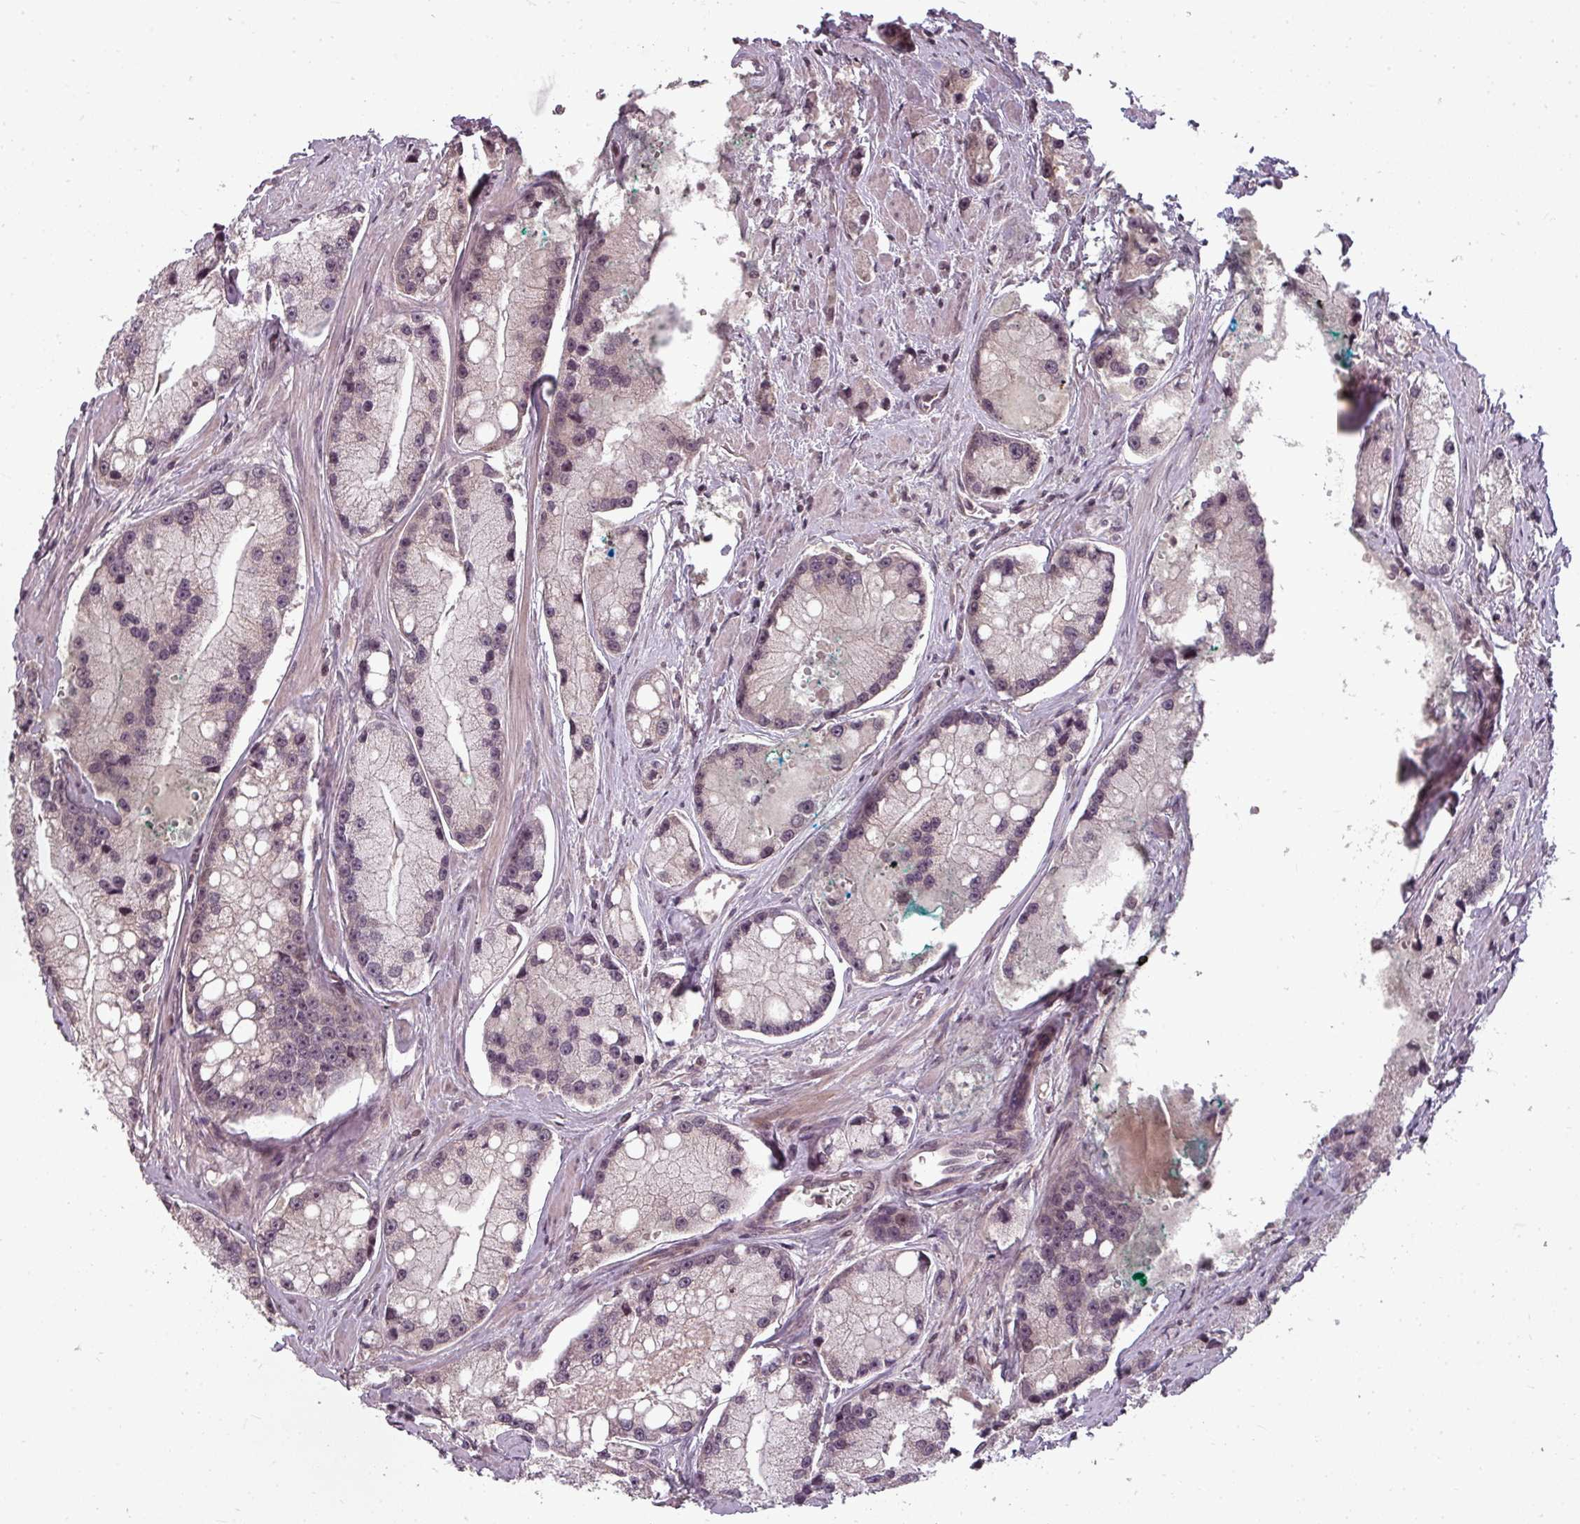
{"staining": {"intensity": "weak", "quantity": "<25%", "location": "cytoplasmic/membranous"}, "tissue": "prostate cancer", "cell_type": "Tumor cells", "image_type": "cancer", "snomed": [{"axis": "morphology", "description": "Adenocarcinoma, High grade"}, {"axis": "topography", "description": "Prostate"}], "caption": "Prostate cancer stained for a protein using immunohistochemistry exhibits no expression tumor cells.", "gene": "CLIC1", "patient": {"sex": "male", "age": 74}}